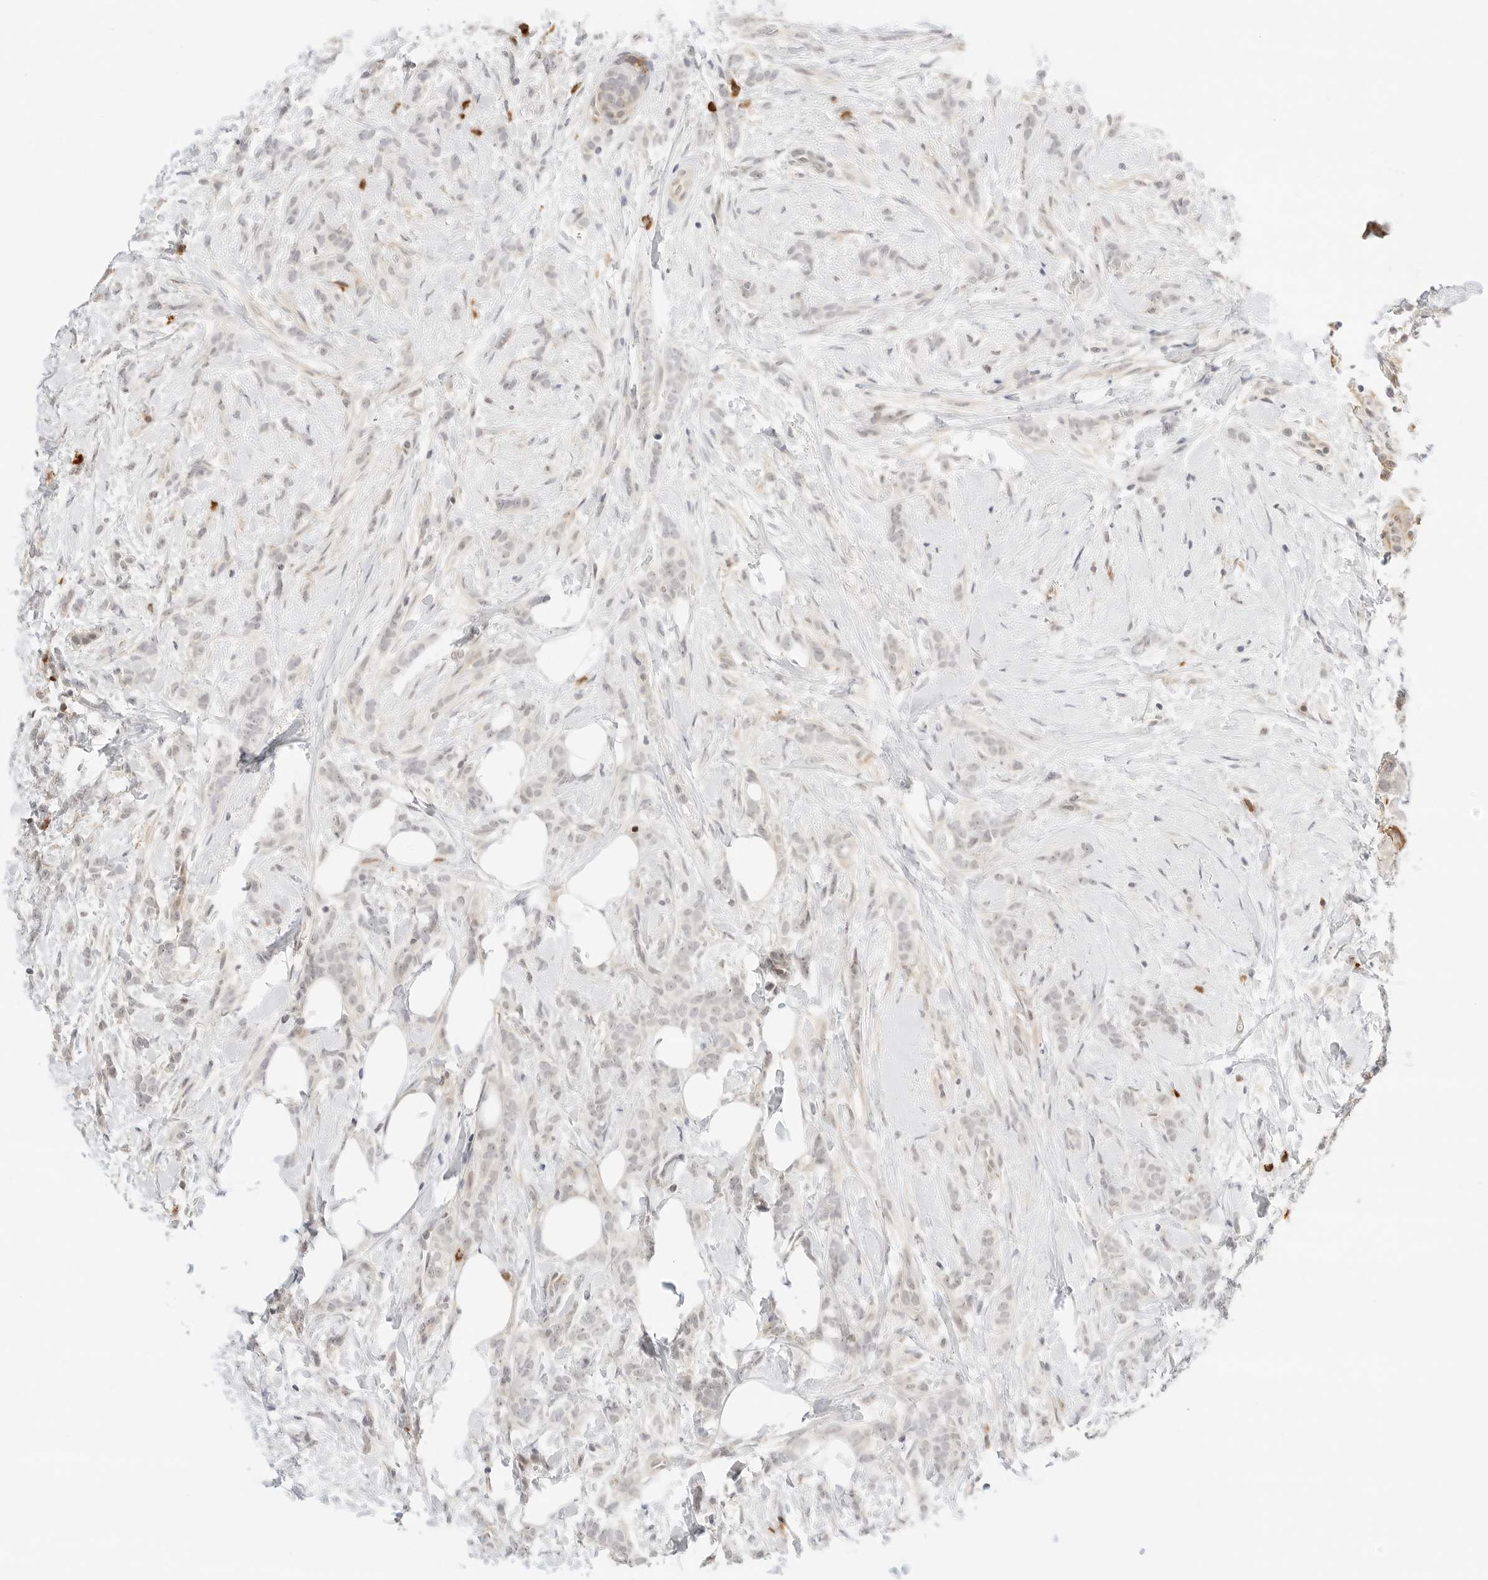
{"staining": {"intensity": "weak", "quantity": "25%-75%", "location": "nuclear"}, "tissue": "breast cancer", "cell_type": "Tumor cells", "image_type": "cancer", "snomed": [{"axis": "morphology", "description": "Lobular carcinoma, in situ"}, {"axis": "morphology", "description": "Lobular carcinoma"}, {"axis": "topography", "description": "Breast"}], "caption": "Brown immunohistochemical staining in breast lobular carcinoma shows weak nuclear staining in approximately 25%-75% of tumor cells. (IHC, brightfield microscopy, high magnification).", "gene": "TEKT2", "patient": {"sex": "female", "age": 41}}